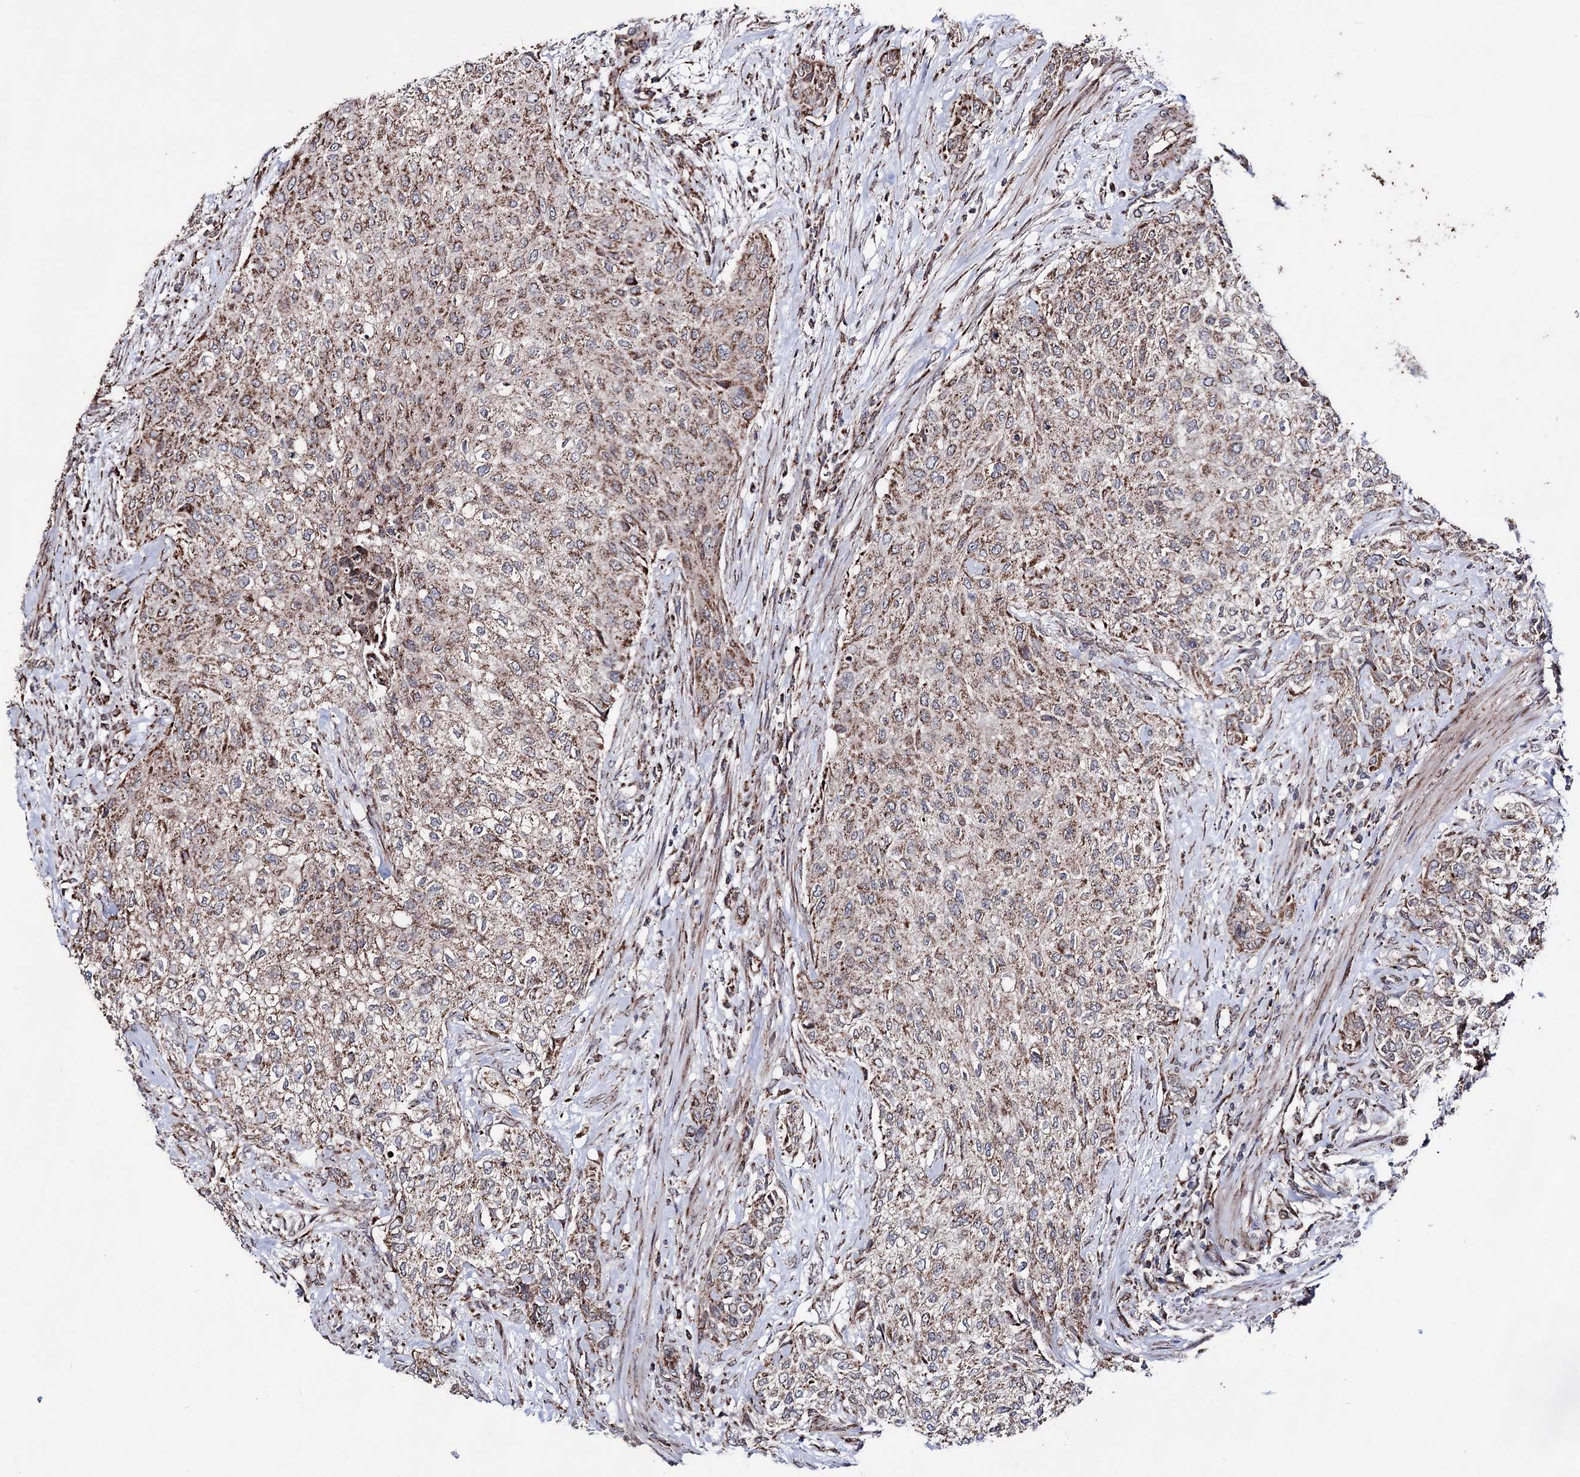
{"staining": {"intensity": "moderate", "quantity": ">75%", "location": "cytoplasmic/membranous"}, "tissue": "urothelial cancer", "cell_type": "Tumor cells", "image_type": "cancer", "snomed": [{"axis": "morphology", "description": "Normal tissue, NOS"}, {"axis": "morphology", "description": "Urothelial carcinoma, NOS"}, {"axis": "topography", "description": "Urinary bladder"}, {"axis": "topography", "description": "Peripheral nerve tissue"}], "caption": "Brown immunohistochemical staining in human urothelial cancer shows moderate cytoplasmic/membranous staining in about >75% of tumor cells.", "gene": "CREB3L4", "patient": {"sex": "male", "age": 35}}